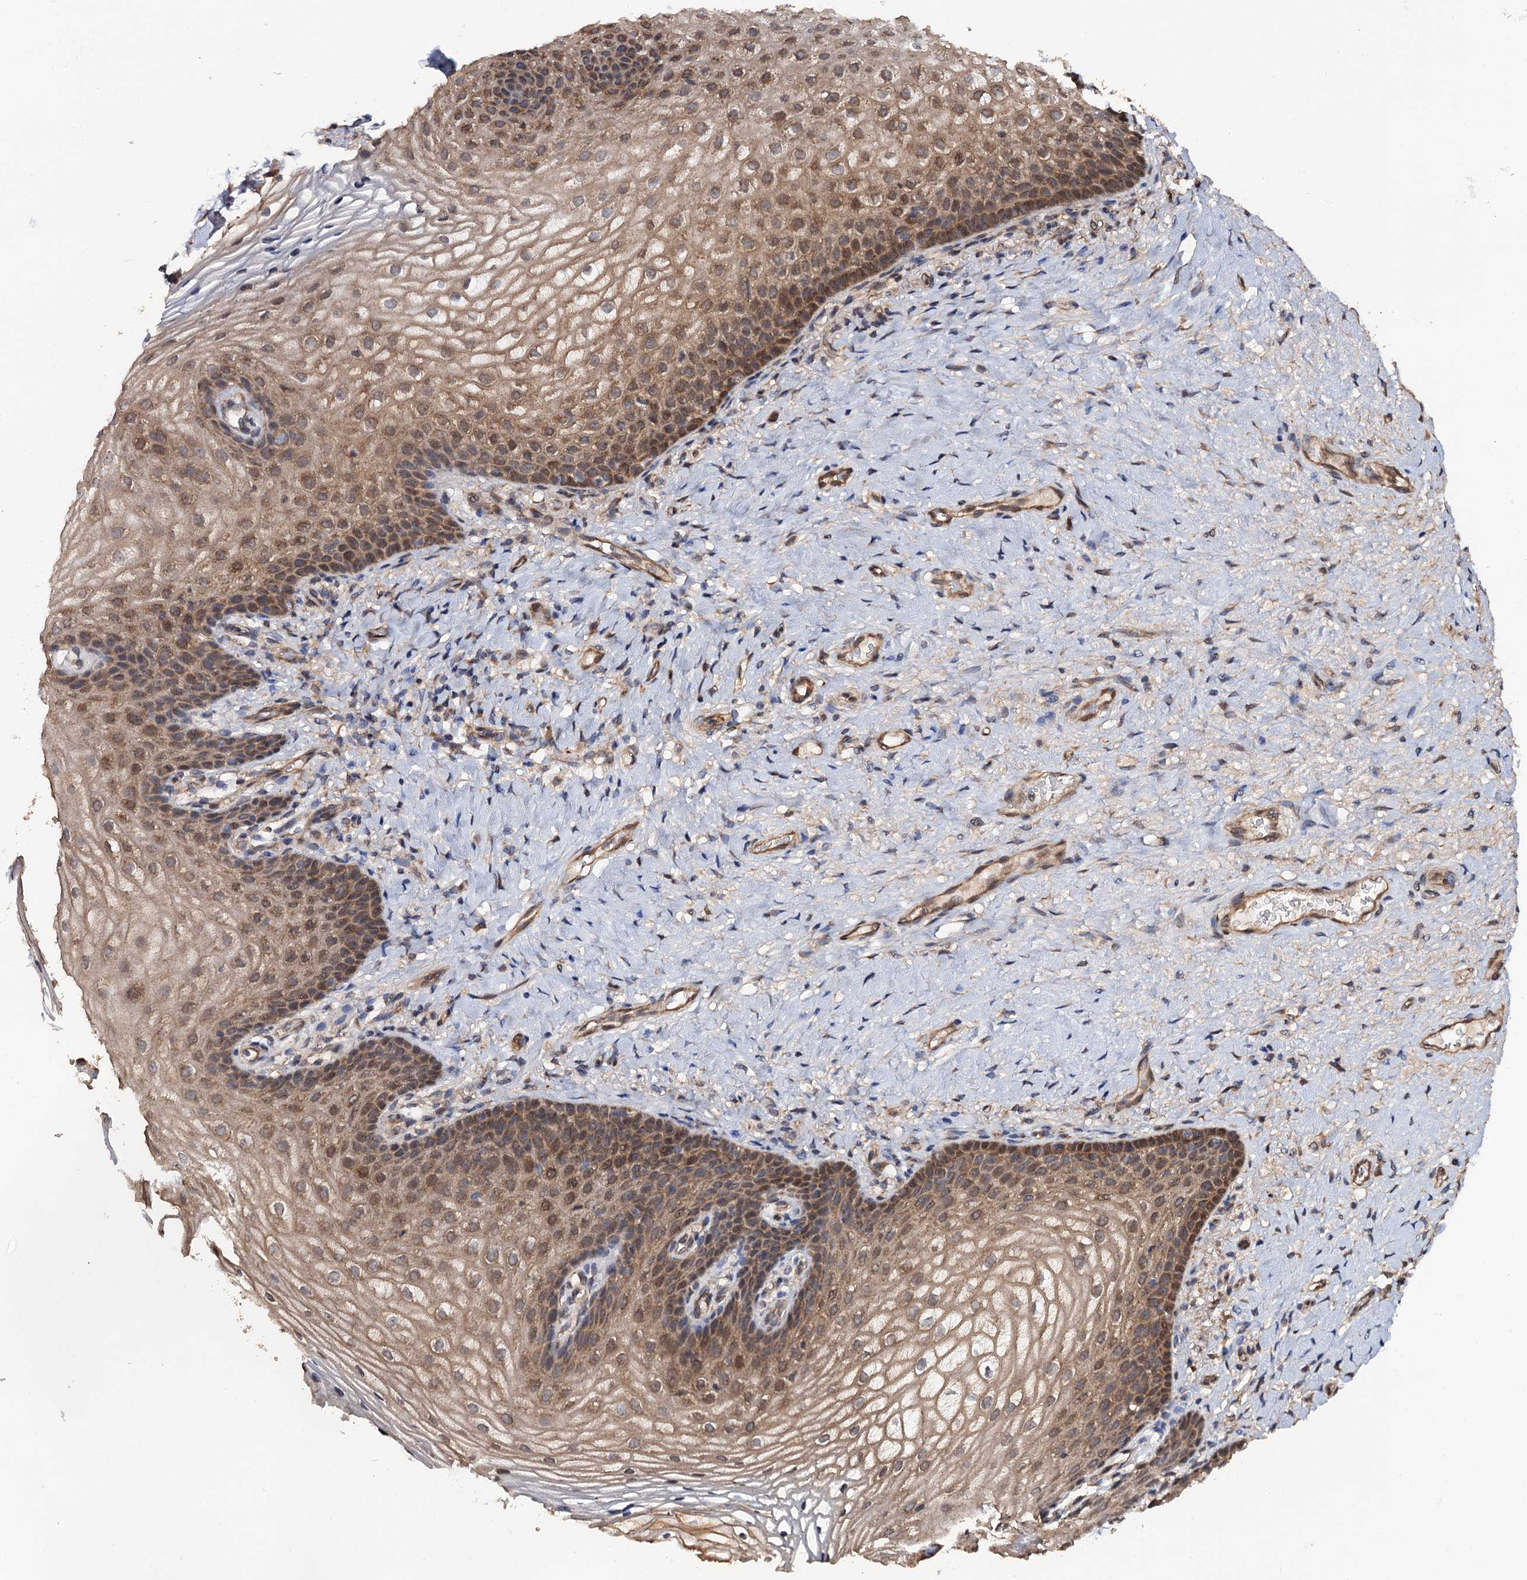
{"staining": {"intensity": "moderate", "quantity": ">75%", "location": "cytoplasmic/membranous"}, "tissue": "vagina", "cell_type": "Squamous epithelial cells", "image_type": "normal", "snomed": [{"axis": "morphology", "description": "Normal tissue, NOS"}, {"axis": "topography", "description": "Vagina"}], "caption": "Protein staining by immunohistochemistry reveals moderate cytoplasmic/membranous staining in approximately >75% of squamous epithelial cells in benign vagina.", "gene": "MIER2", "patient": {"sex": "female", "age": 60}}